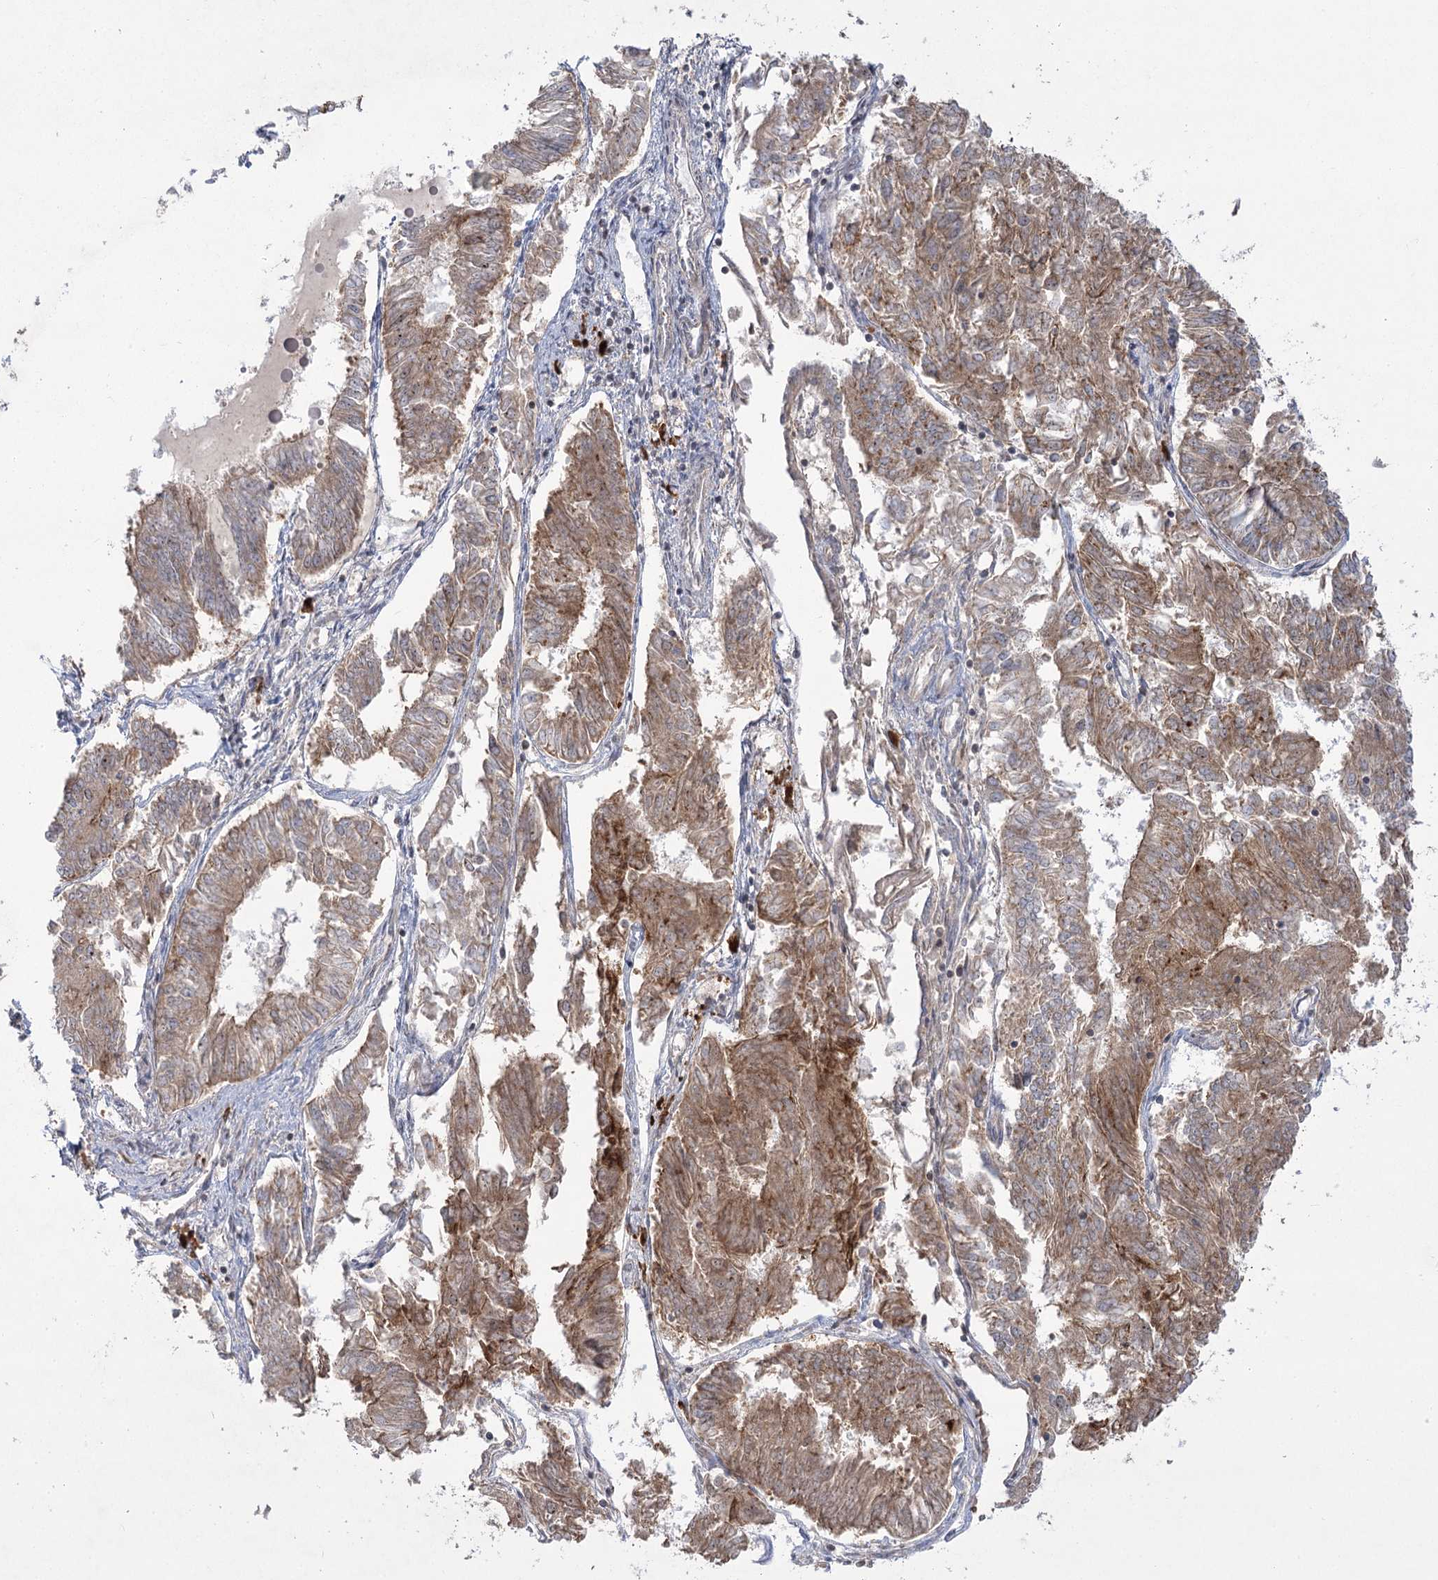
{"staining": {"intensity": "moderate", "quantity": "25%-75%", "location": "cytoplasmic/membranous"}, "tissue": "endometrial cancer", "cell_type": "Tumor cells", "image_type": "cancer", "snomed": [{"axis": "morphology", "description": "Adenocarcinoma, NOS"}, {"axis": "topography", "description": "Endometrium"}], "caption": "Adenocarcinoma (endometrial) stained with immunohistochemistry reveals moderate cytoplasmic/membranous positivity in about 25%-75% of tumor cells.", "gene": "SYTL1", "patient": {"sex": "female", "age": 58}}